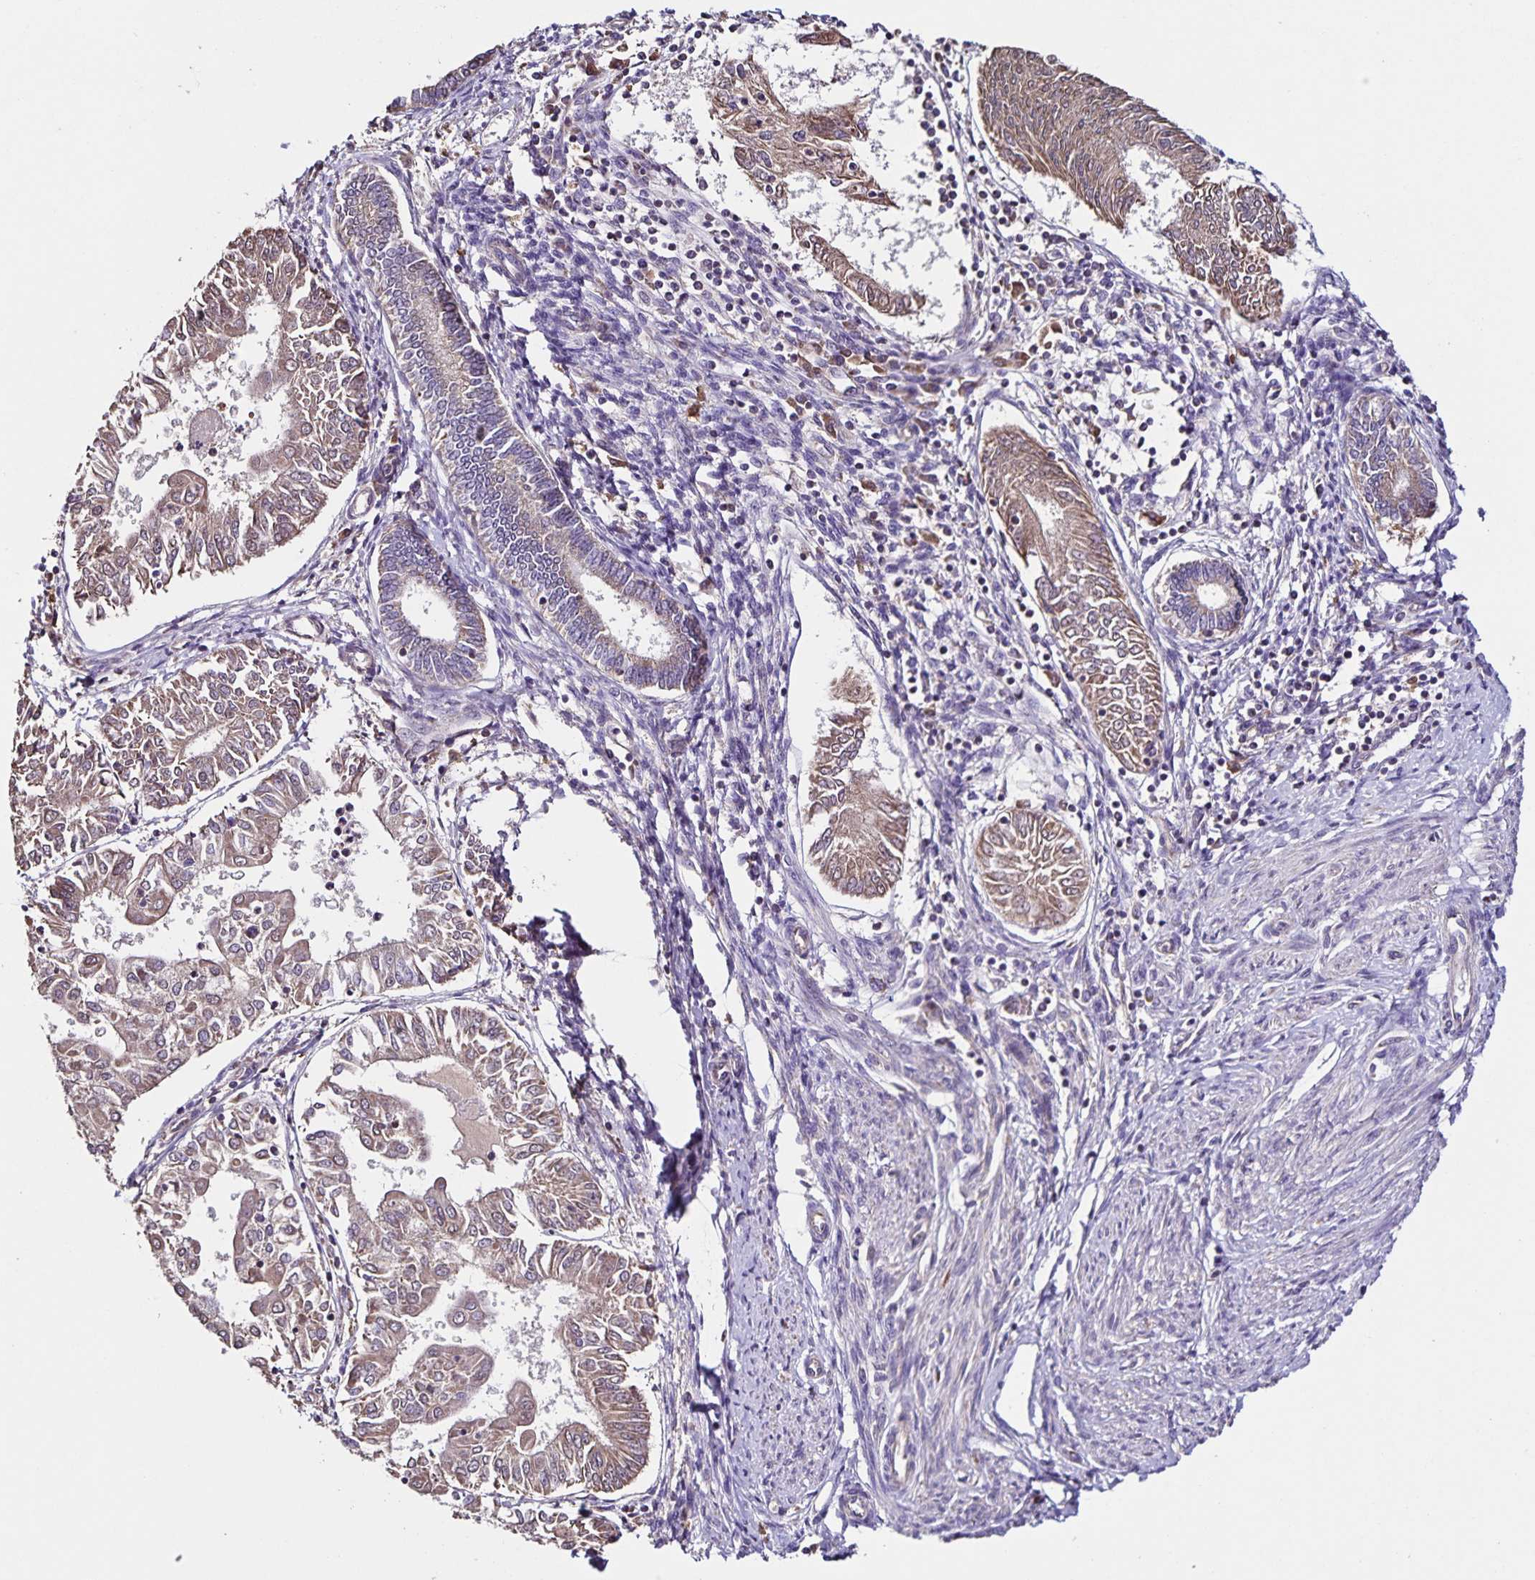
{"staining": {"intensity": "weak", "quantity": ">75%", "location": "cytoplasmic/membranous"}, "tissue": "endometrial cancer", "cell_type": "Tumor cells", "image_type": "cancer", "snomed": [{"axis": "morphology", "description": "Adenocarcinoma, NOS"}, {"axis": "topography", "description": "Endometrium"}], "caption": "A low amount of weak cytoplasmic/membranous staining is present in approximately >75% of tumor cells in endometrial adenocarcinoma tissue. The protein of interest is shown in brown color, while the nuclei are stained blue.", "gene": "MAN1A1", "patient": {"sex": "female", "age": 68}}